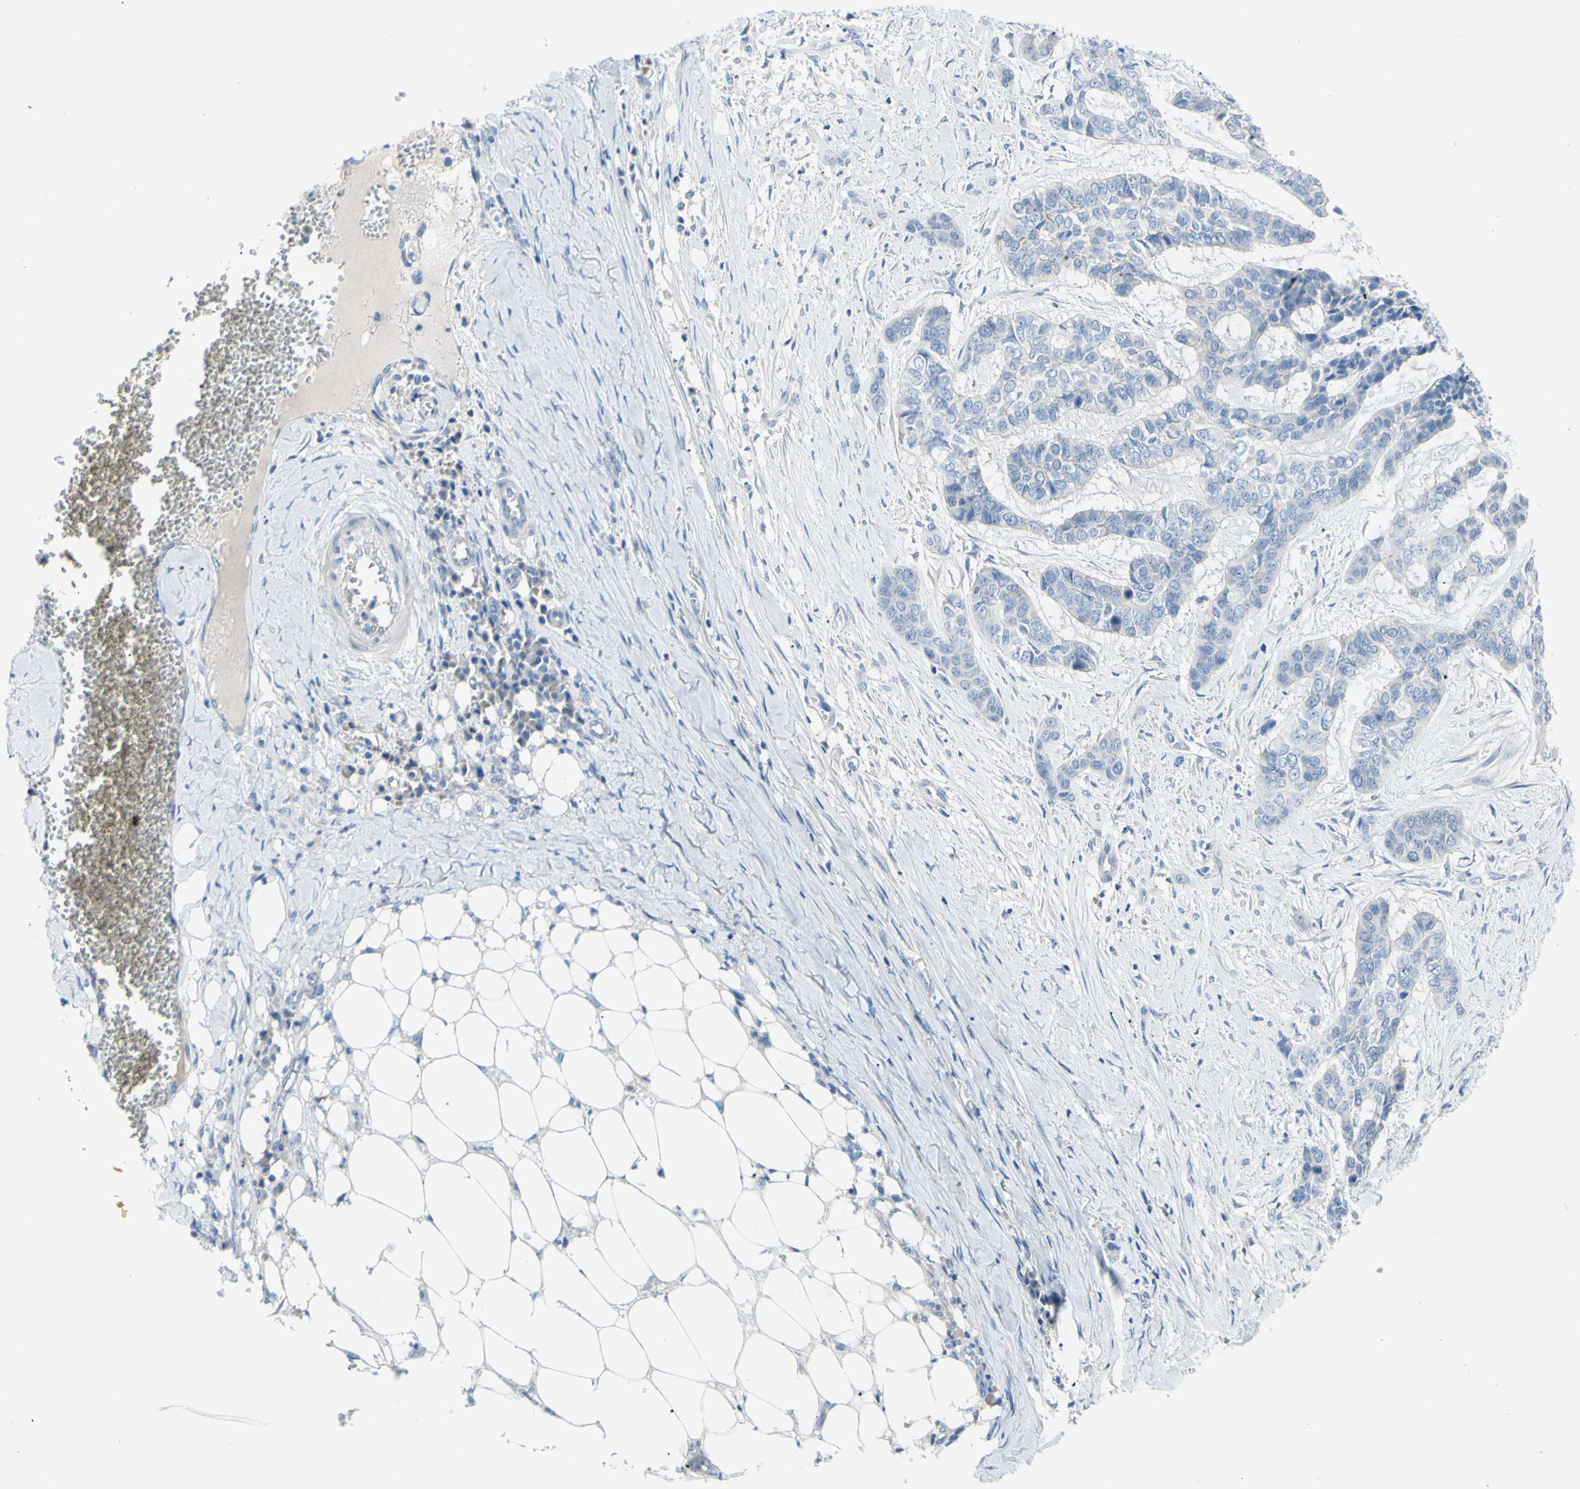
{"staining": {"intensity": "negative", "quantity": "none", "location": "none"}, "tissue": "skin cancer", "cell_type": "Tumor cells", "image_type": "cancer", "snomed": [{"axis": "morphology", "description": "Basal cell carcinoma"}, {"axis": "topography", "description": "Skin"}], "caption": "An image of skin cancer stained for a protein shows no brown staining in tumor cells. The staining is performed using DAB (3,3'-diaminobenzidine) brown chromogen with nuclei counter-stained in using hematoxylin.", "gene": "TMEM59L", "patient": {"sex": "female", "age": 64}}